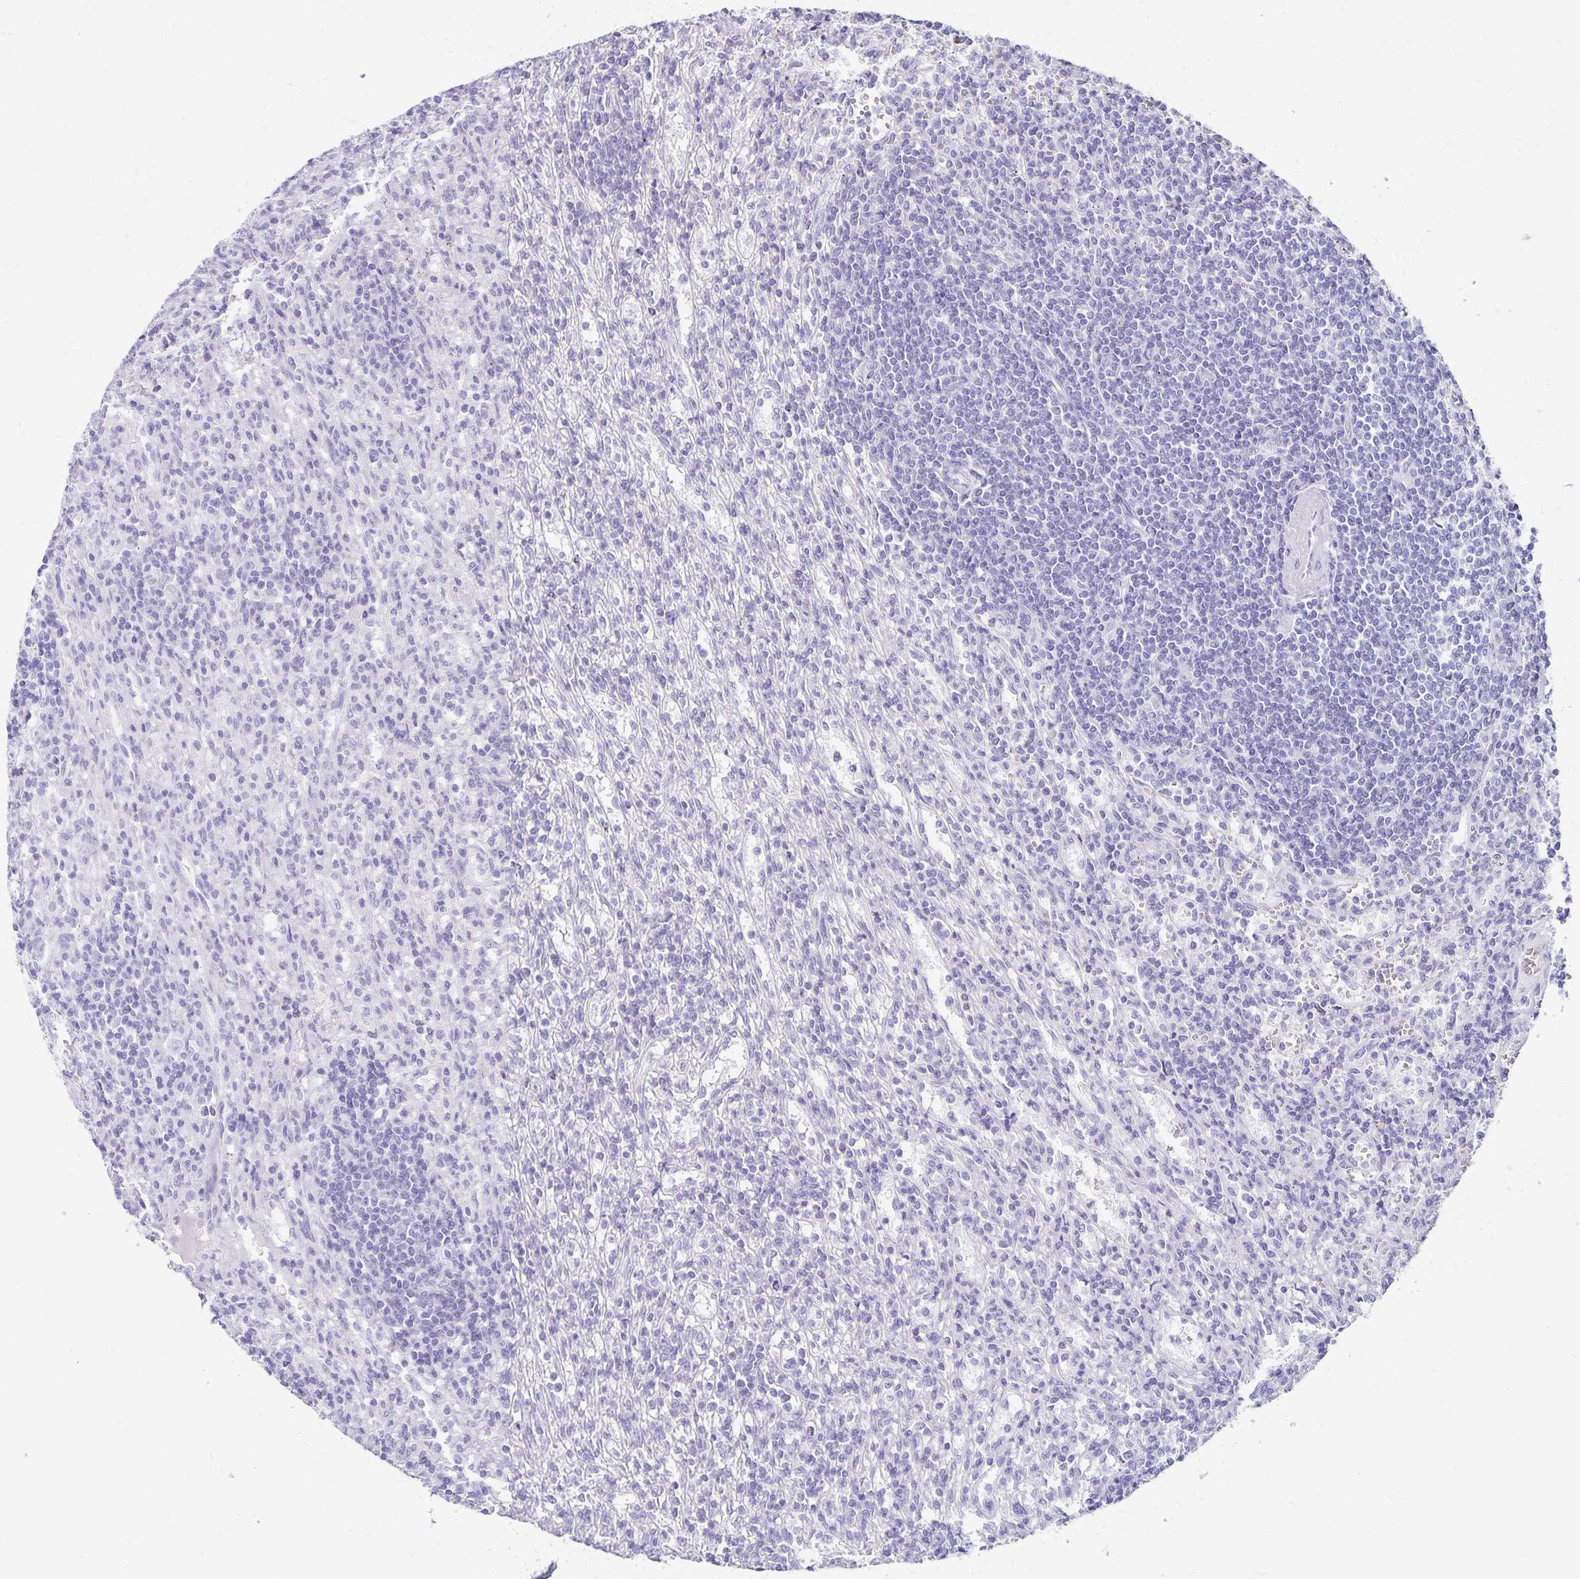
{"staining": {"intensity": "negative", "quantity": "none", "location": "none"}, "tissue": "lymphoma", "cell_type": "Tumor cells", "image_type": "cancer", "snomed": [{"axis": "morphology", "description": "Malignant lymphoma, non-Hodgkin's type, Low grade"}, {"axis": "topography", "description": "Spleen"}], "caption": "DAB immunohistochemical staining of malignant lymphoma, non-Hodgkin's type (low-grade) reveals no significant positivity in tumor cells.", "gene": "GIP", "patient": {"sex": "male", "age": 76}}